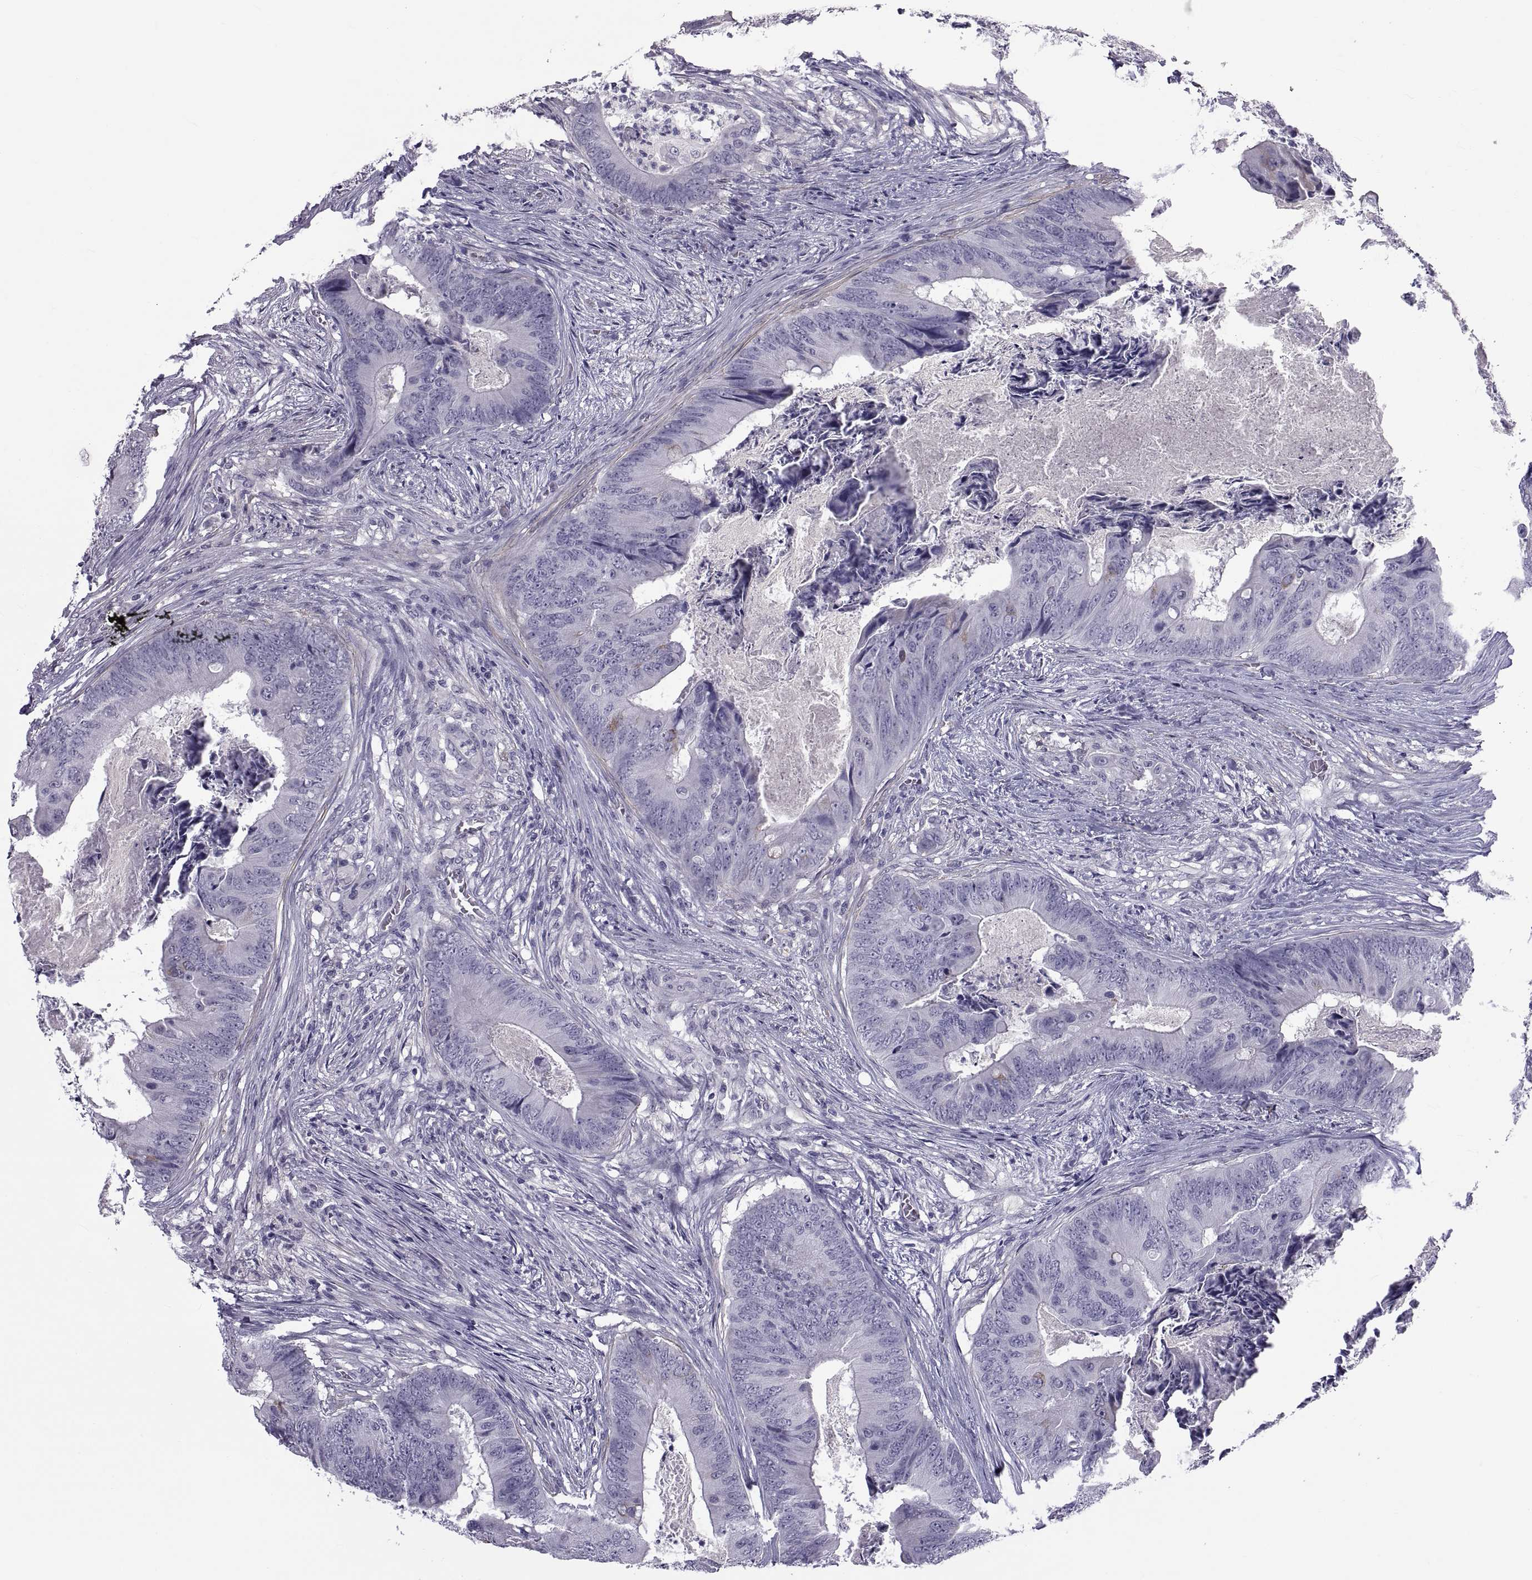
{"staining": {"intensity": "negative", "quantity": "none", "location": "none"}, "tissue": "colorectal cancer", "cell_type": "Tumor cells", "image_type": "cancer", "snomed": [{"axis": "morphology", "description": "Adenocarcinoma, NOS"}, {"axis": "topography", "description": "Colon"}], "caption": "Protein analysis of colorectal cancer shows no significant staining in tumor cells.", "gene": "MAGEB1", "patient": {"sex": "male", "age": 84}}